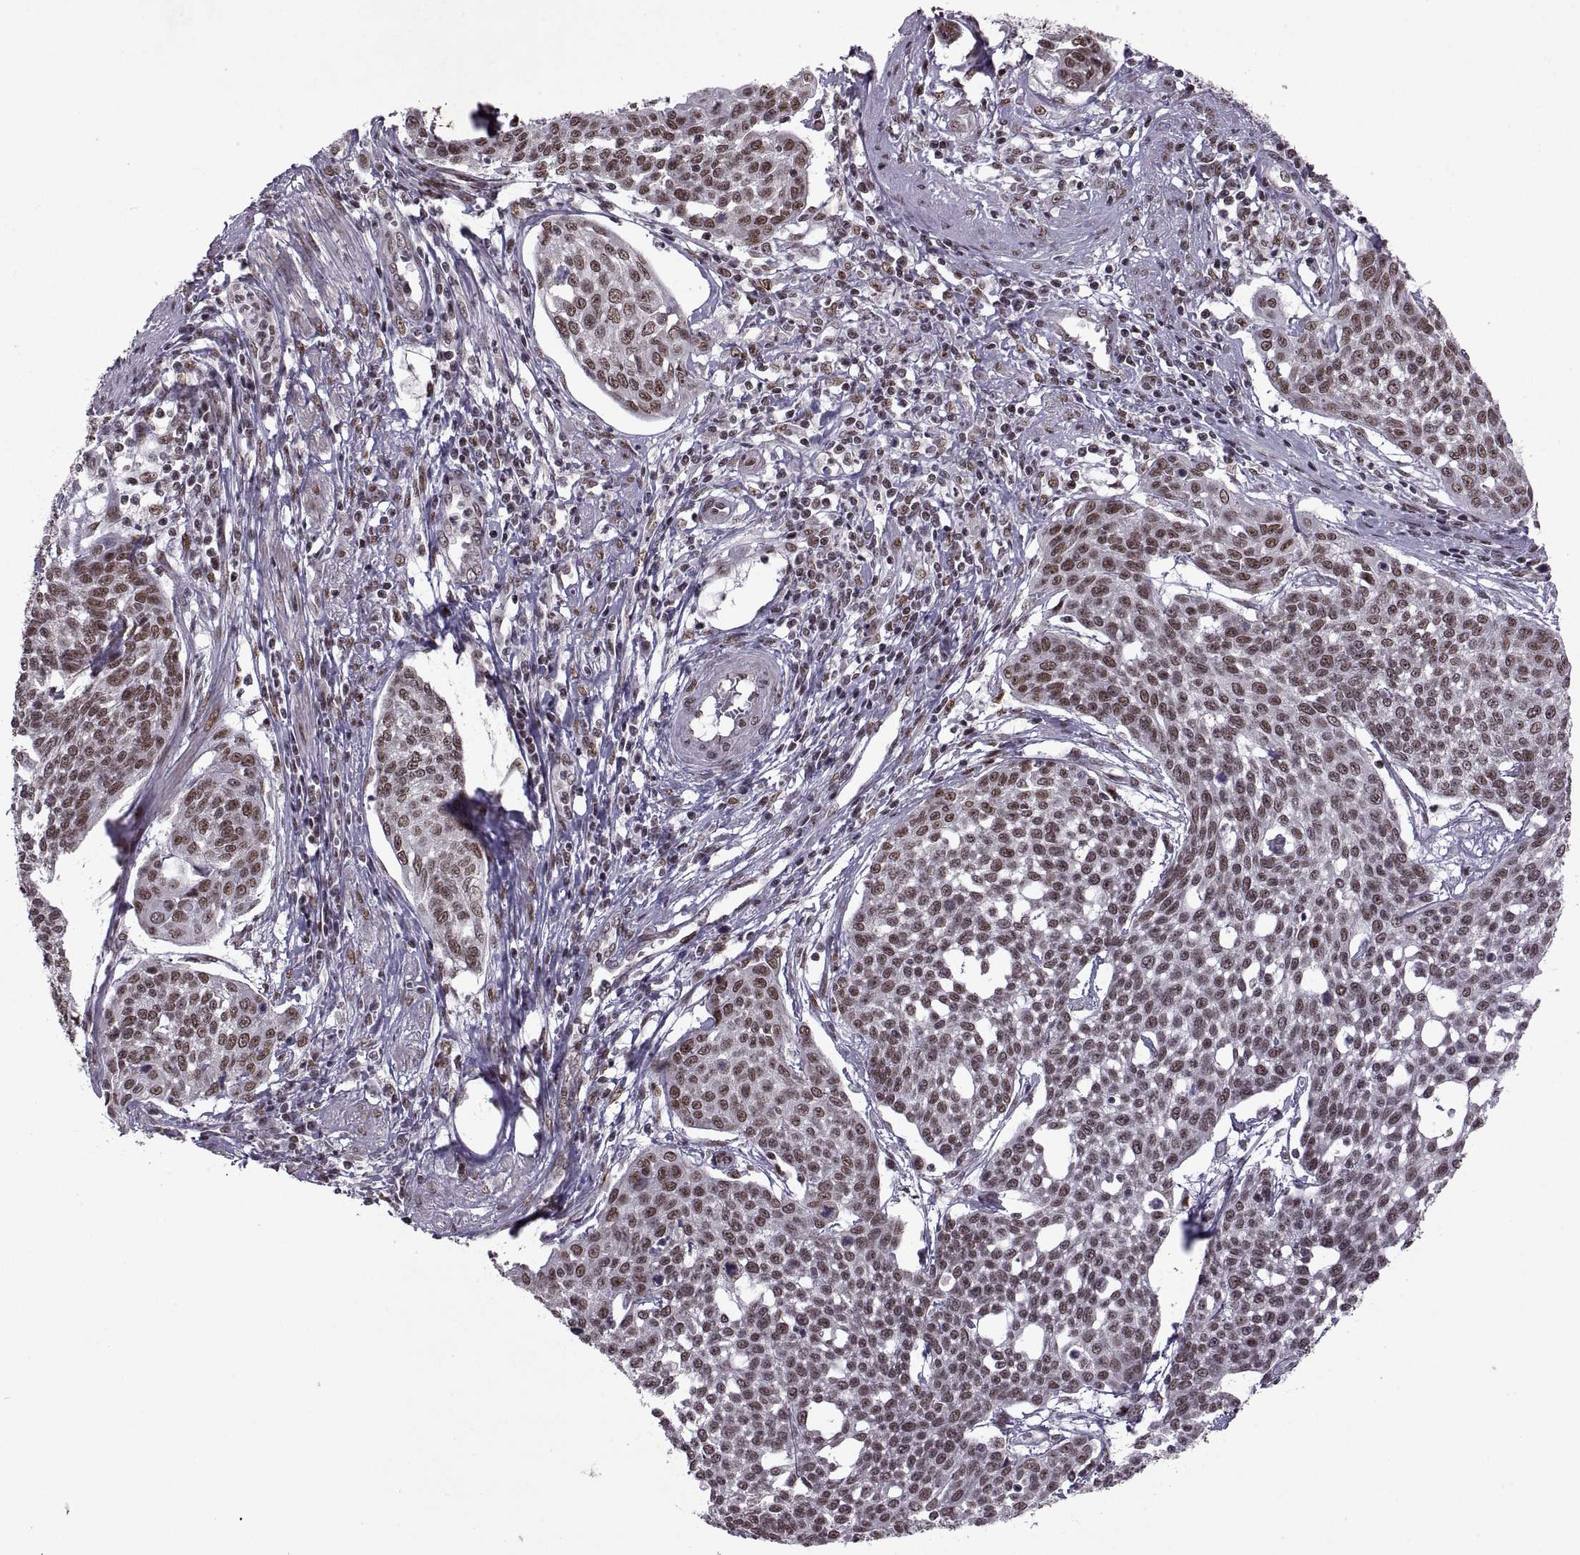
{"staining": {"intensity": "moderate", "quantity": ">75%", "location": "nuclear"}, "tissue": "cervical cancer", "cell_type": "Tumor cells", "image_type": "cancer", "snomed": [{"axis": "morphology", "description": "Squamous cell carcinoma, NOS"}, {"axis": "topography", "description": "Cervix"}], "caption": "This histopathology image displays immunohistochemistry (IHC) staining of human squamous cell carcinoma (cervical), with medium moderate nuclear staining in about >75% of tumor cells.", "gene": "MT1E", "patient": {"sex": "female", "age": 34}}